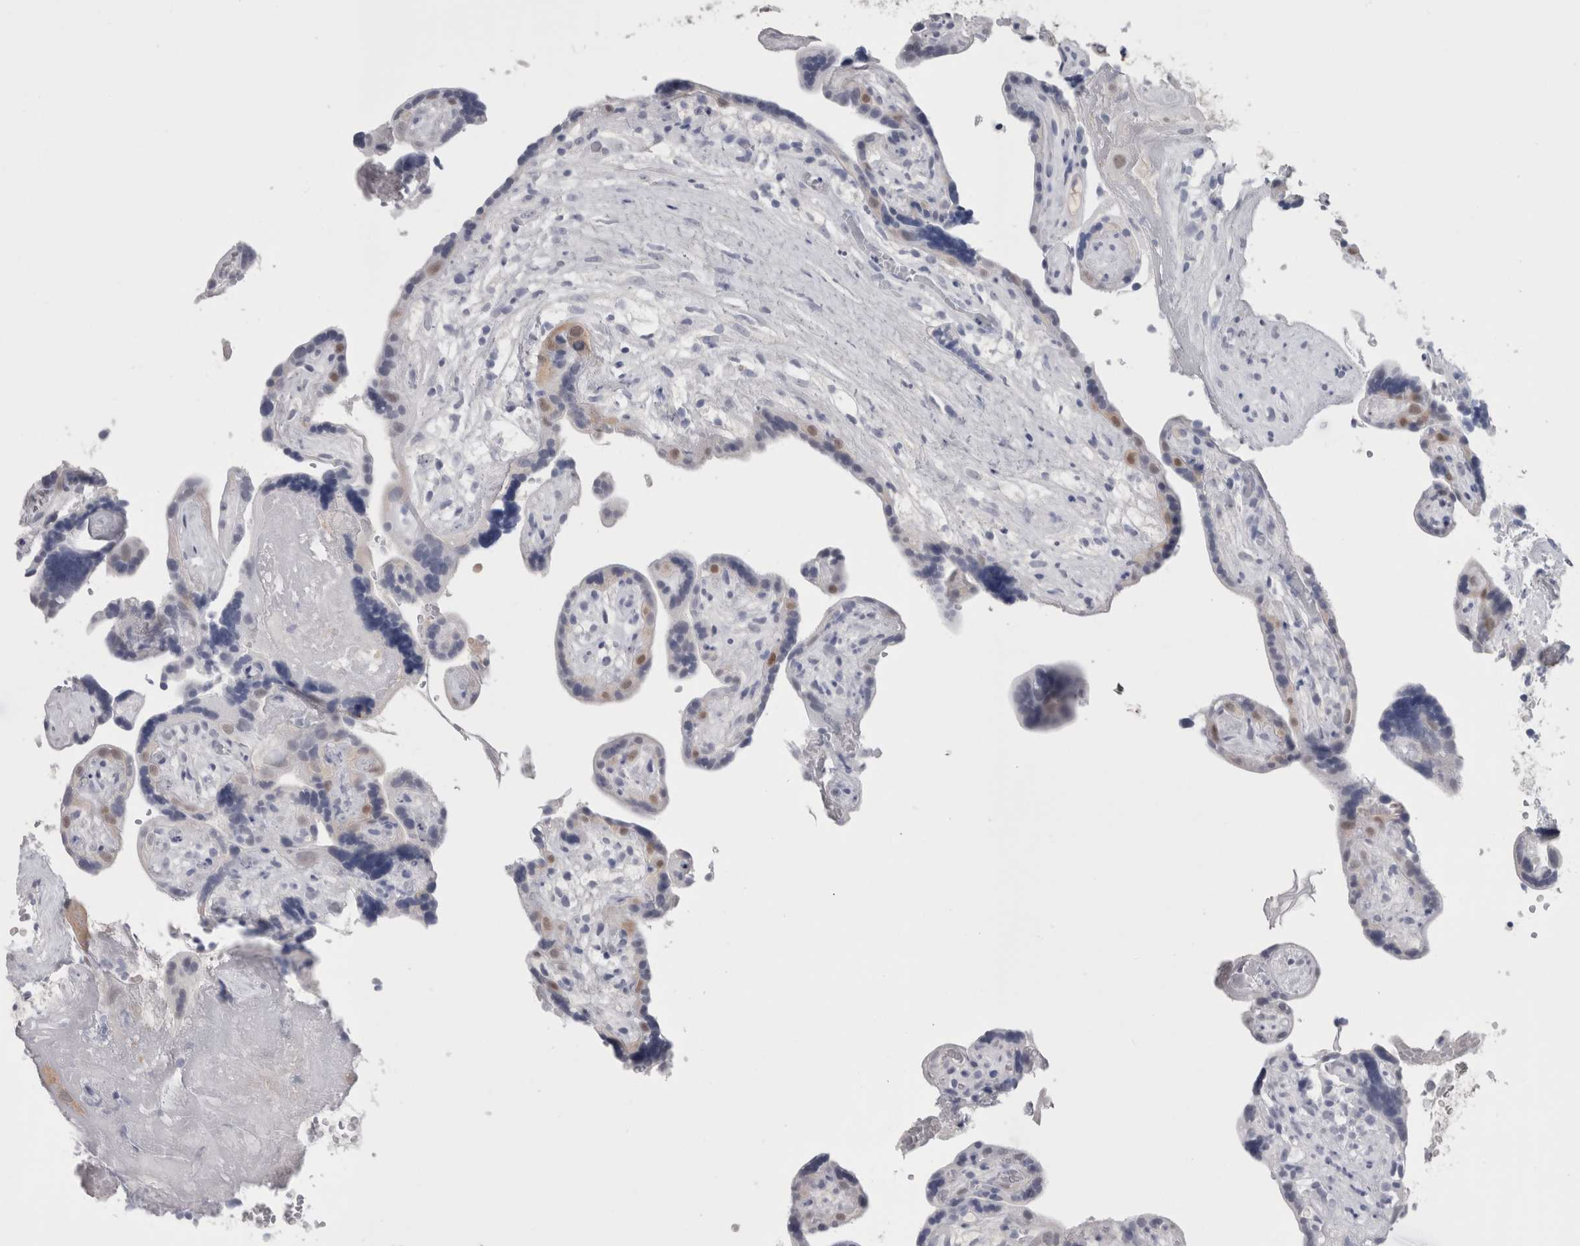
{"staining": {"intensity": "moderate", "quantity": ">75%", "location": "nuclear"}, "tissue": "placenta", "cell_type": "Decidual cells", "image_type": "normal", "snomed": [{"axis": "morphology", "description": "Normal tissue, NOS"}, {"axis": "topography", "description": "Placenta"}], "caption": "There is medium levels of moderate nuclear expression in decidual cells of unremarkable placenta, as demonstrated by immunohistochemical staining (brown color).", "gene": "CA8", "patient": {"sex": "female", "age": 30}}